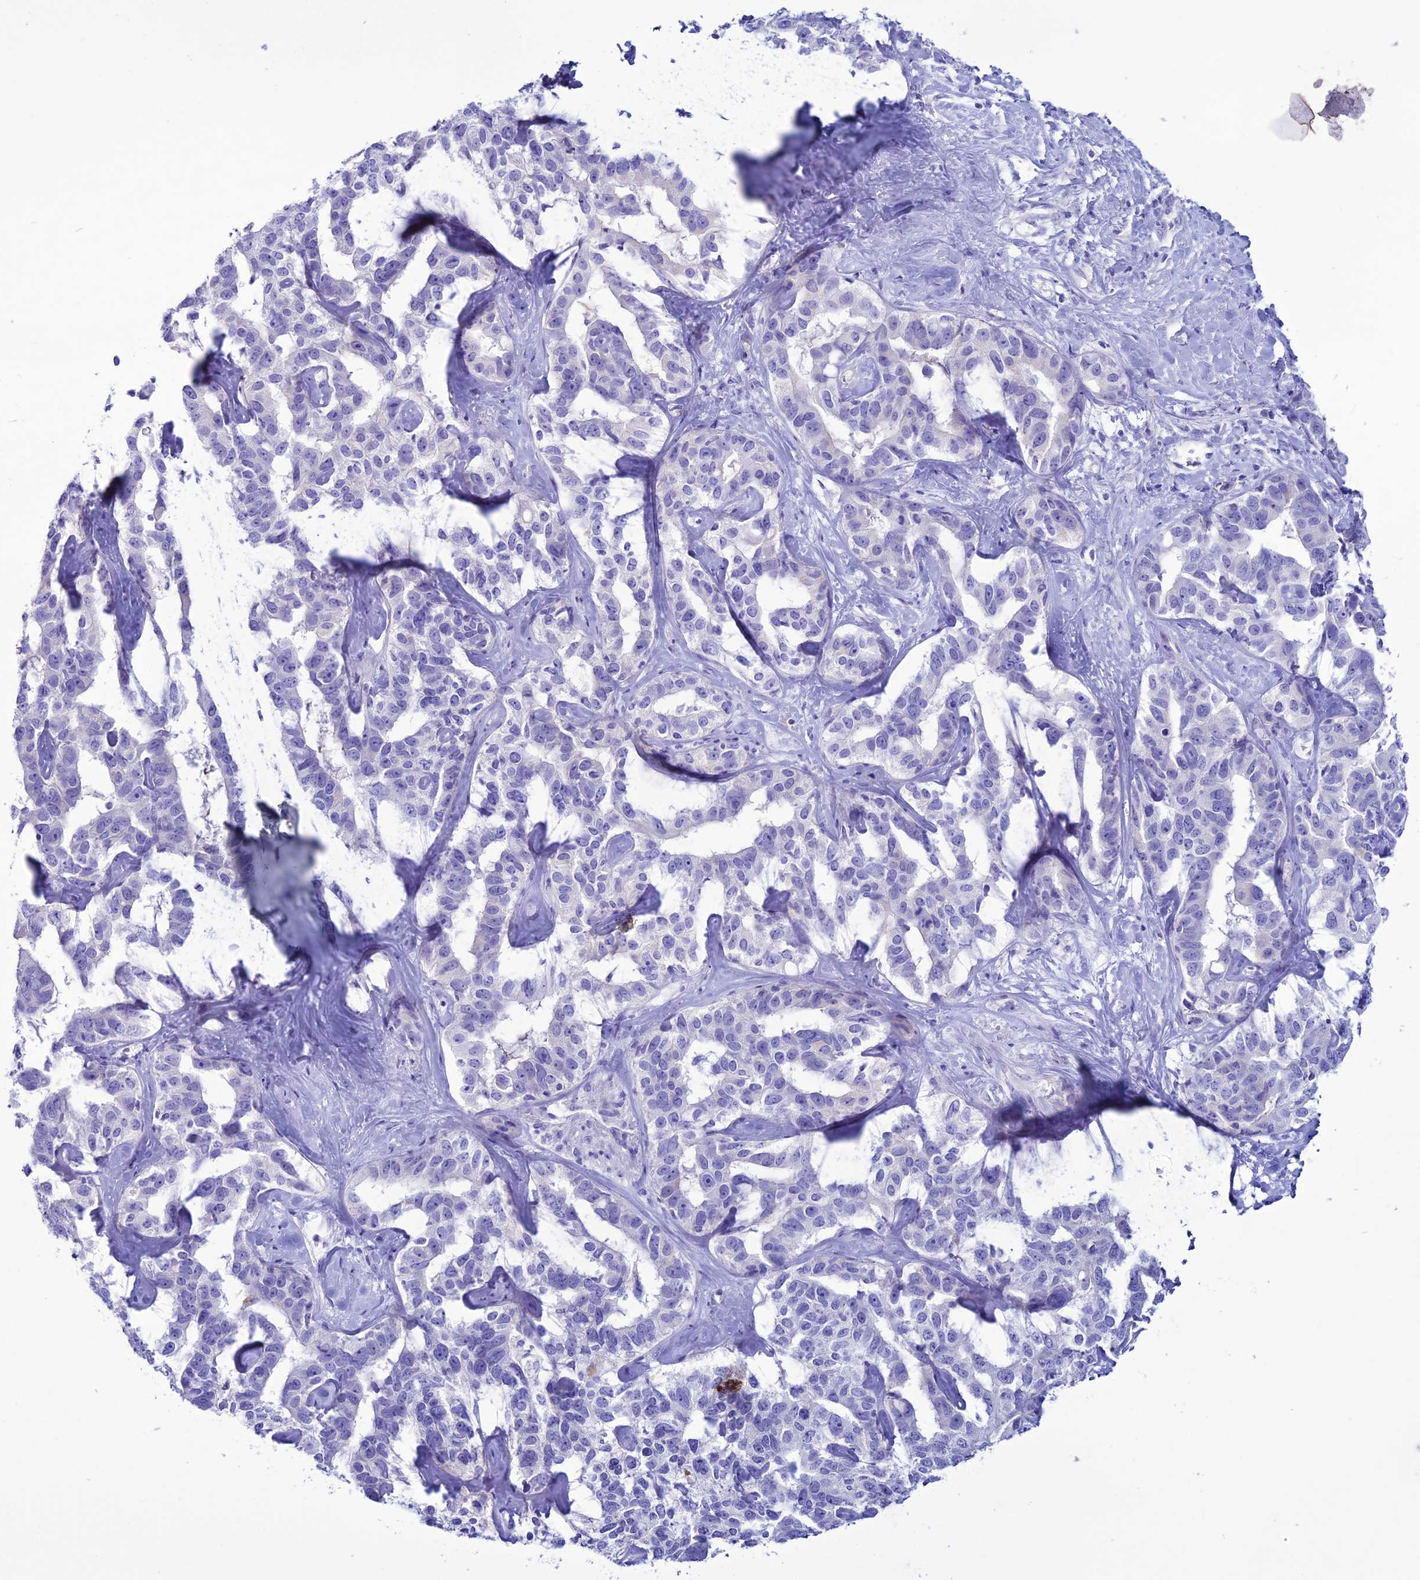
{"staining": {"intensity": "negative", "quantity": "none", "location": "none"}, "tissue": "liver cancer", "cell_type": "Tumor cells", "image_type": "cancer", "snomed": [{"axis": "morphology", "description": "Cholangiocarcinoma"}, {"axis": "topography", "description": "Liver"}], "caption": "The immunohistochemistry (IHC) micrograph has no significant expression in tumor cells of cholangiocarcinoma (liver) tissue.", "gene": "CLEC2L", "patient": {"sex": "male", "age": 59}}